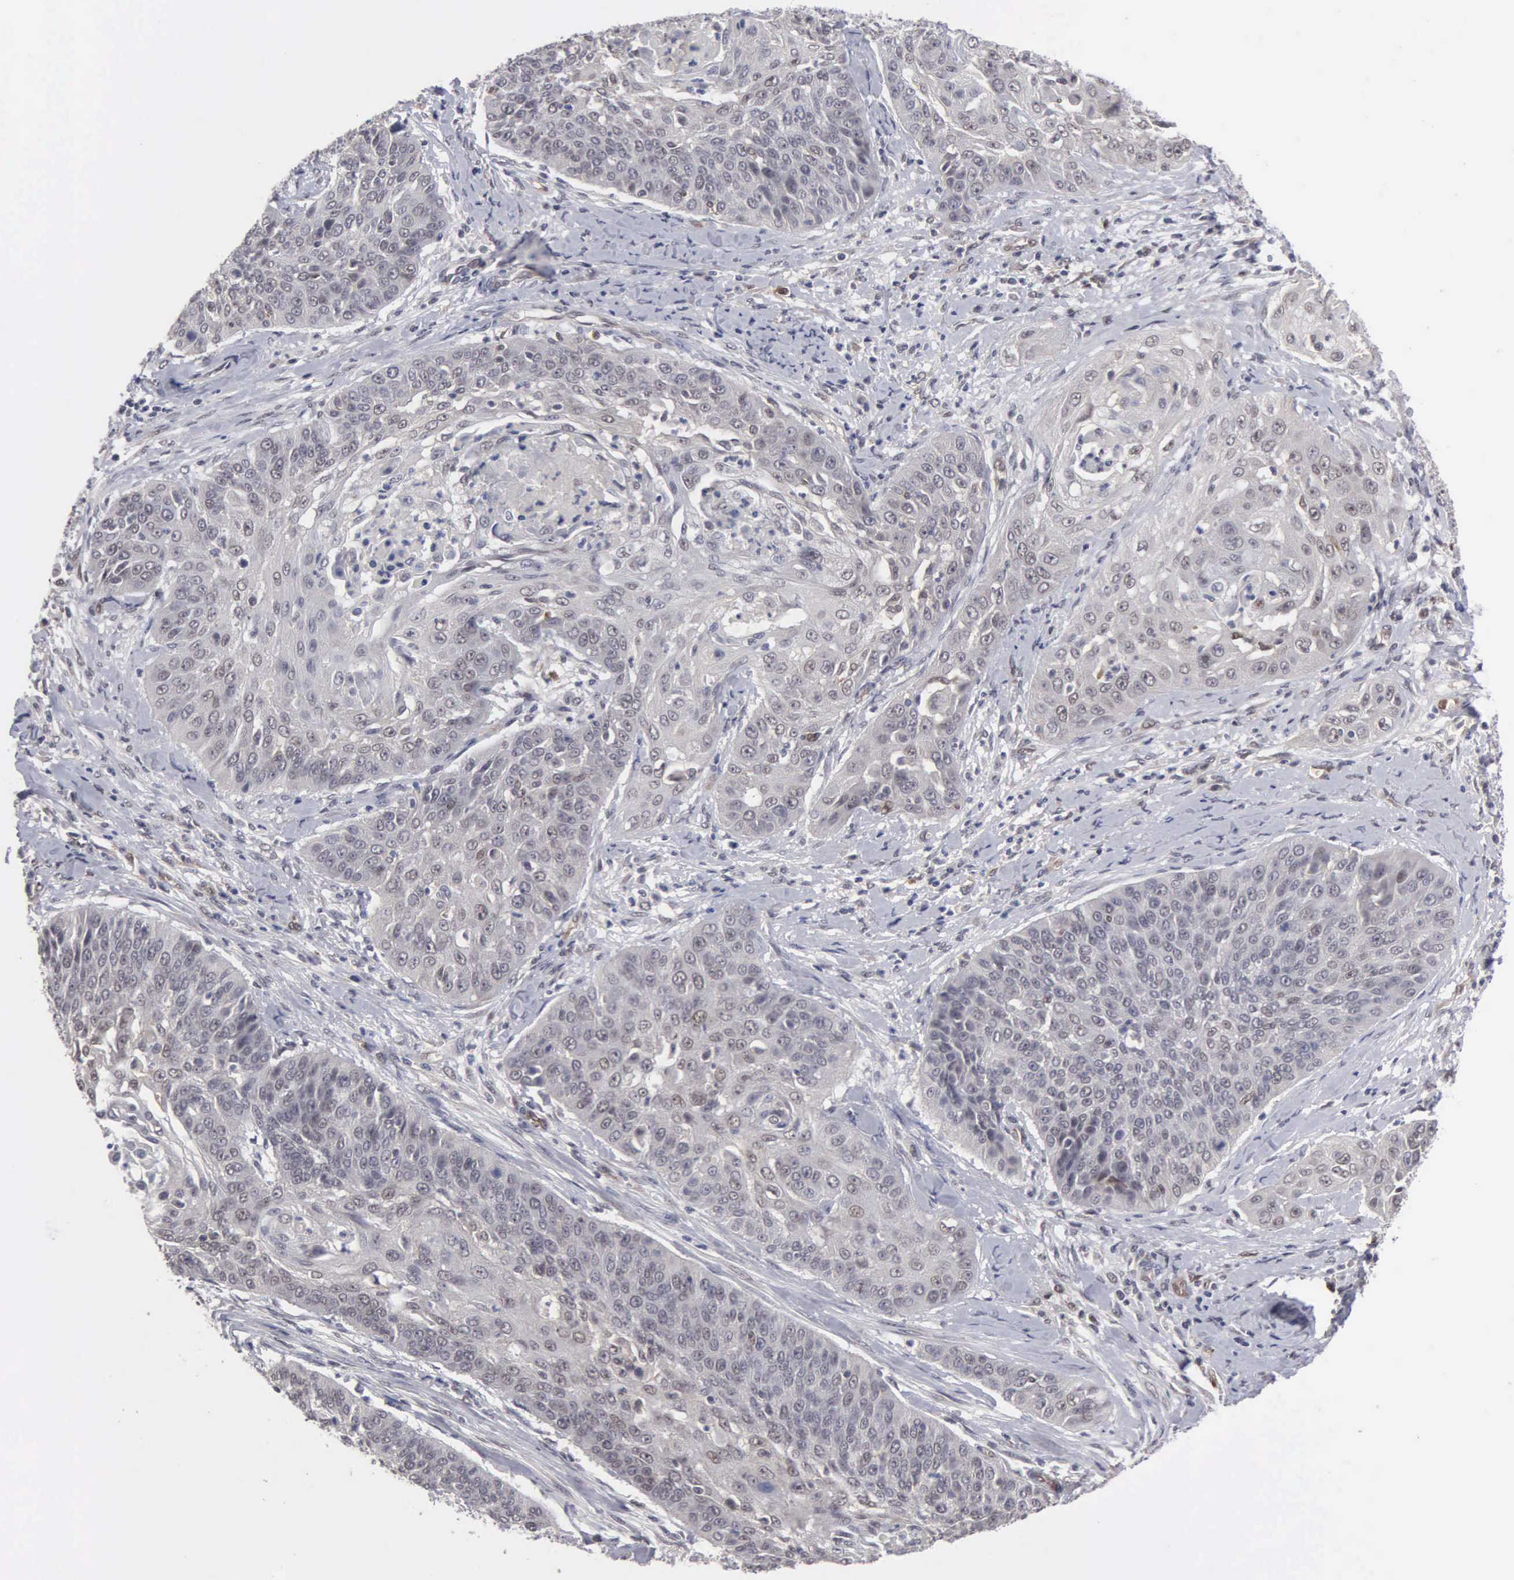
{"staining": {"intensity": "weak", "quantity": "<25%", "location": "nuclear"}, "tissue": "cervical cancer", "cell_type": "Tumor cells", "image_type": "cancer", "snomed": [{"axis": "morphology", "description": "Squamous cell carcinoma, NOS"}, {"axis": "topography", "description": "Cervix"}], "caption": "This photomicrograph is of cervical cancer stained with IHC to label a protein in brown with the nuclei are counter-stained blue. There is no positivity in tumor cells.", "gene": "ZBTB33", "patient": {"sex": "female", "age": 64}}